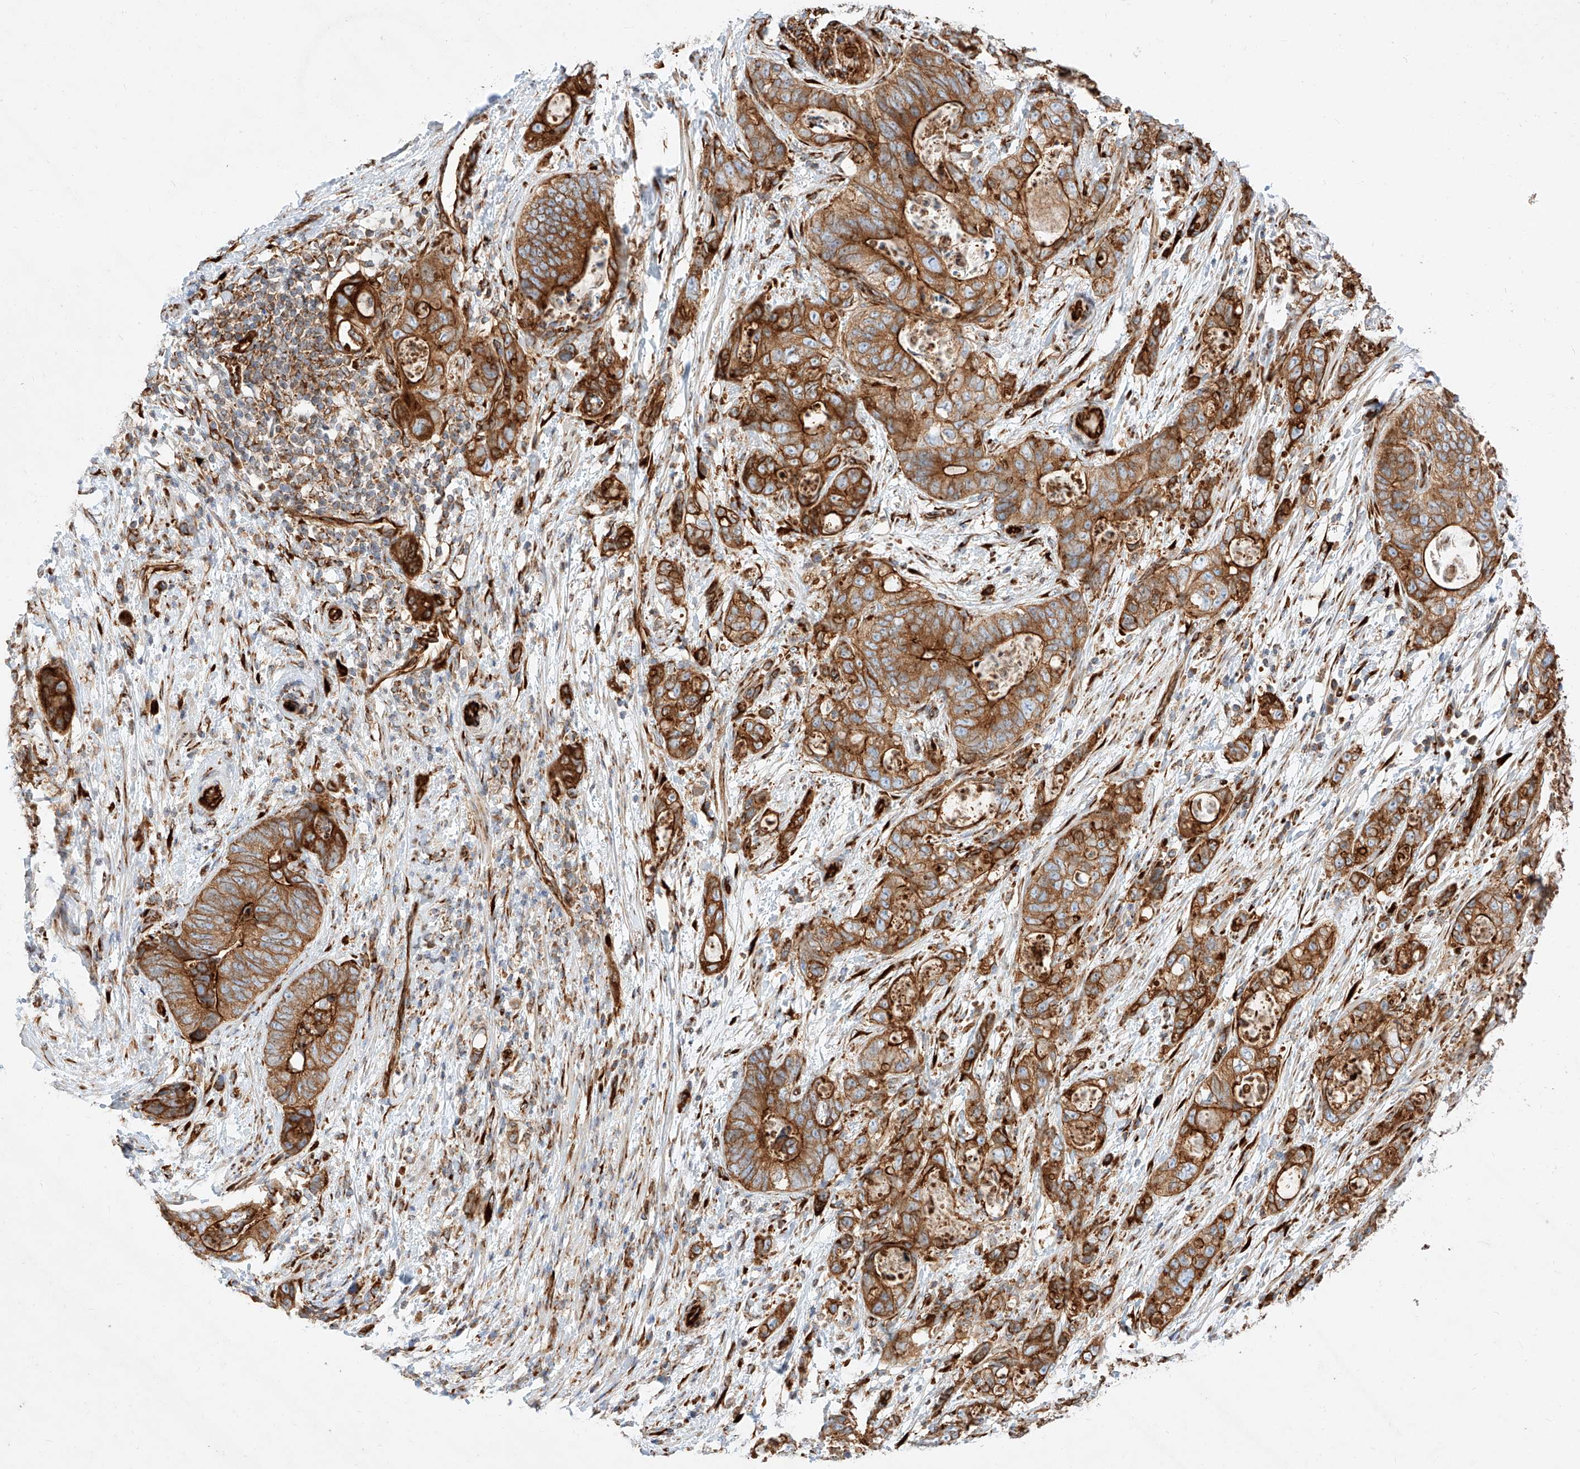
{"staining": {"intensity": "strong", "quantity": ">75%", "location": "cytoplasmic/membranous"}, "tissue": "stomach cancer", "cell_type": "Tumor cells", "image_type": "cancer", "snomed": [{"axis": "morphology", "description": "Normal tissue, NOS"}, {"axis": "morphology", "description": "Adenocarcinoma, NOS"}, {"axis": "topography", "description": "Stomach"}], "caption": "Human stomach cancer (adenocarcinoma) stained for a protein (brown) reveals strong cytoplasmic/membranous positive staining in approximately >75% of tumor cells.", "gene": "CSGALNACT2", "patient": {"sex": "female", "age": 89}}